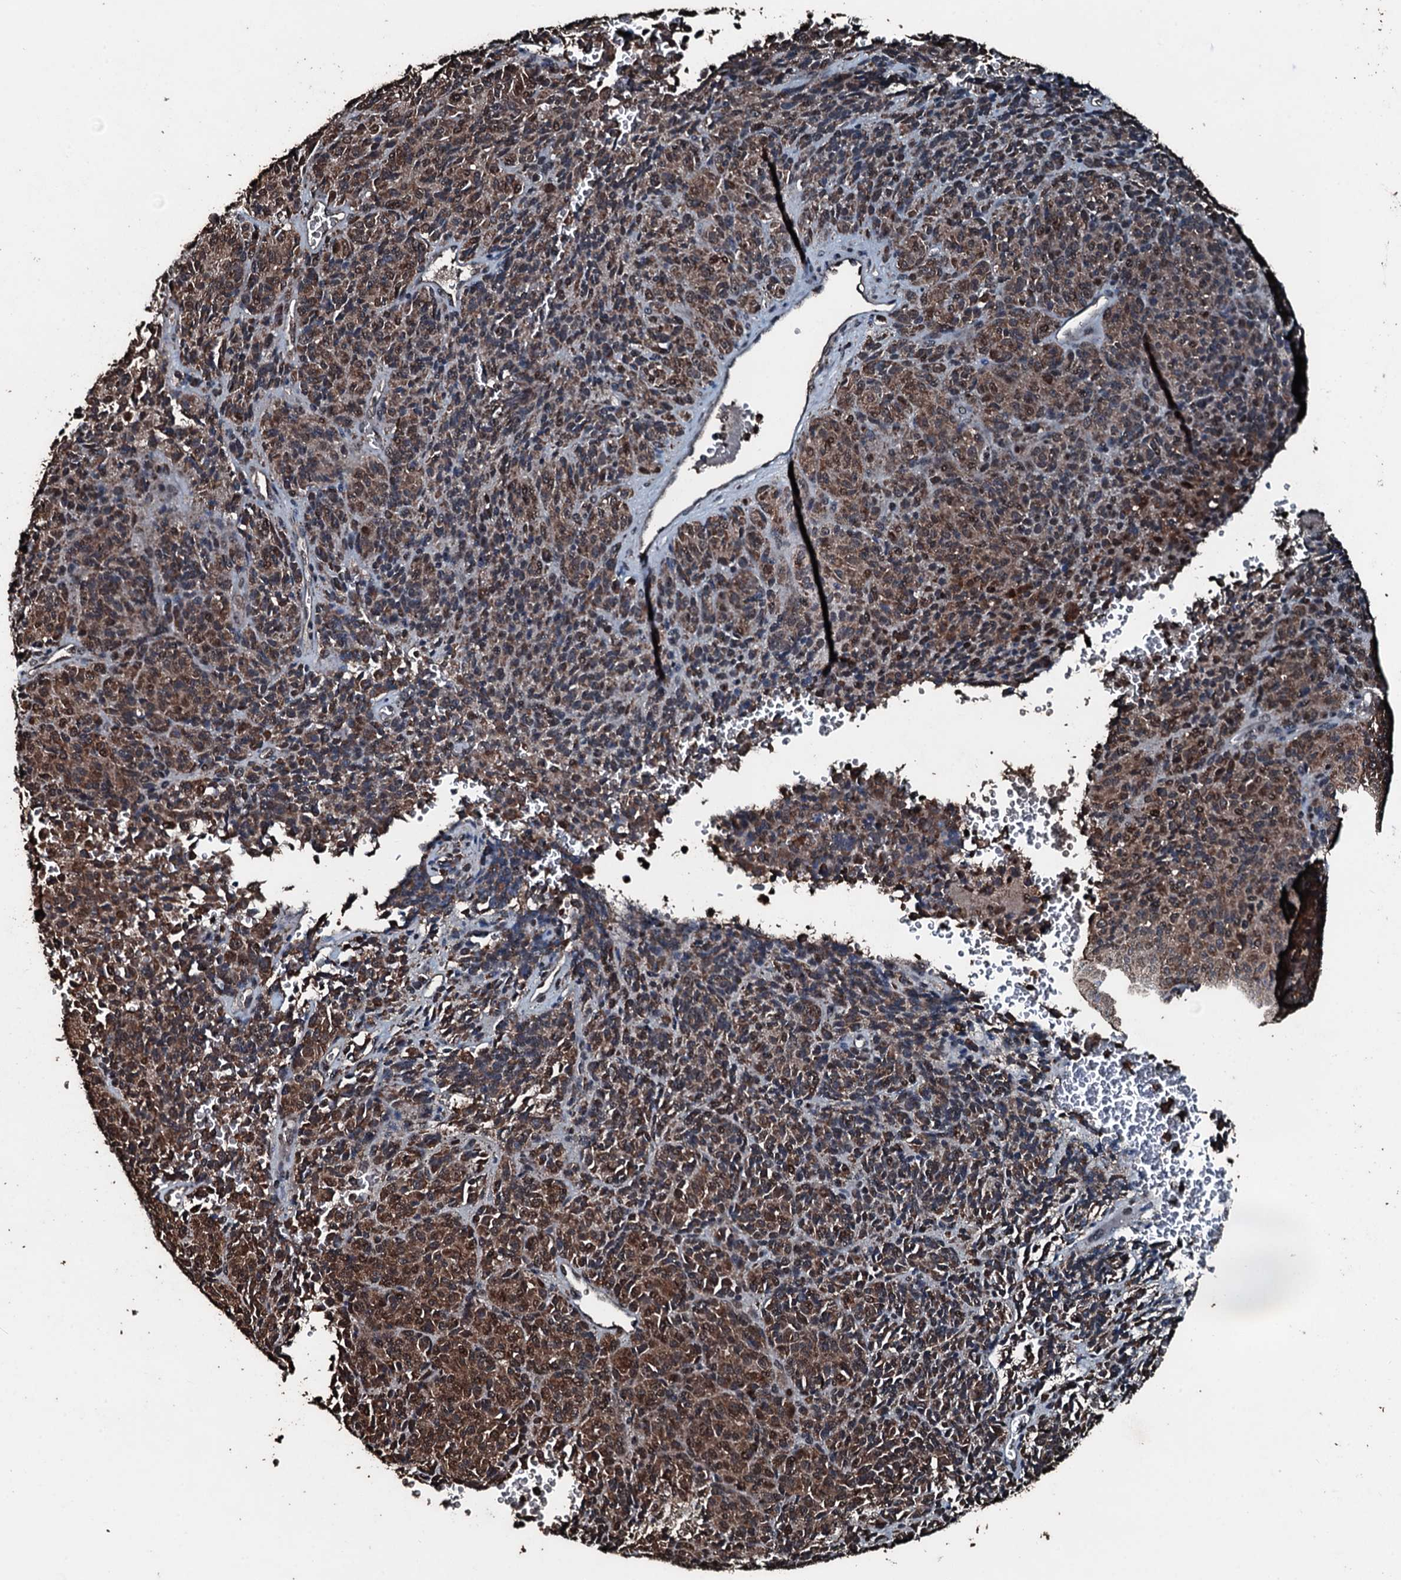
{"staining": {"intensity": "moderate", "quantity": ">75%", "location": "cytoplasmic/membranous,nuclear"}, "tissue": "melanoma", "cell_type": "Tumor cells", "image_type": "cancer", "snomed": [{"axis": "morphology", "description": "Malignant melanoma, Metastatic site"}, {"axis": "topography", "description": "Brain"}], "caption": "Immunohistochemical staining of melanoma displays moderate cytoplasmic/membranous and nuclear protein expression in approximately >75% of tumor cells. The staining was performed using DAB (3,3'-diaminobenzidine), with brown indicating positive protein expression. Nuclei are stained blue with hematoxylin.", "gene": "FAAP24", "patient": {"sex": "female", "age": 56}}